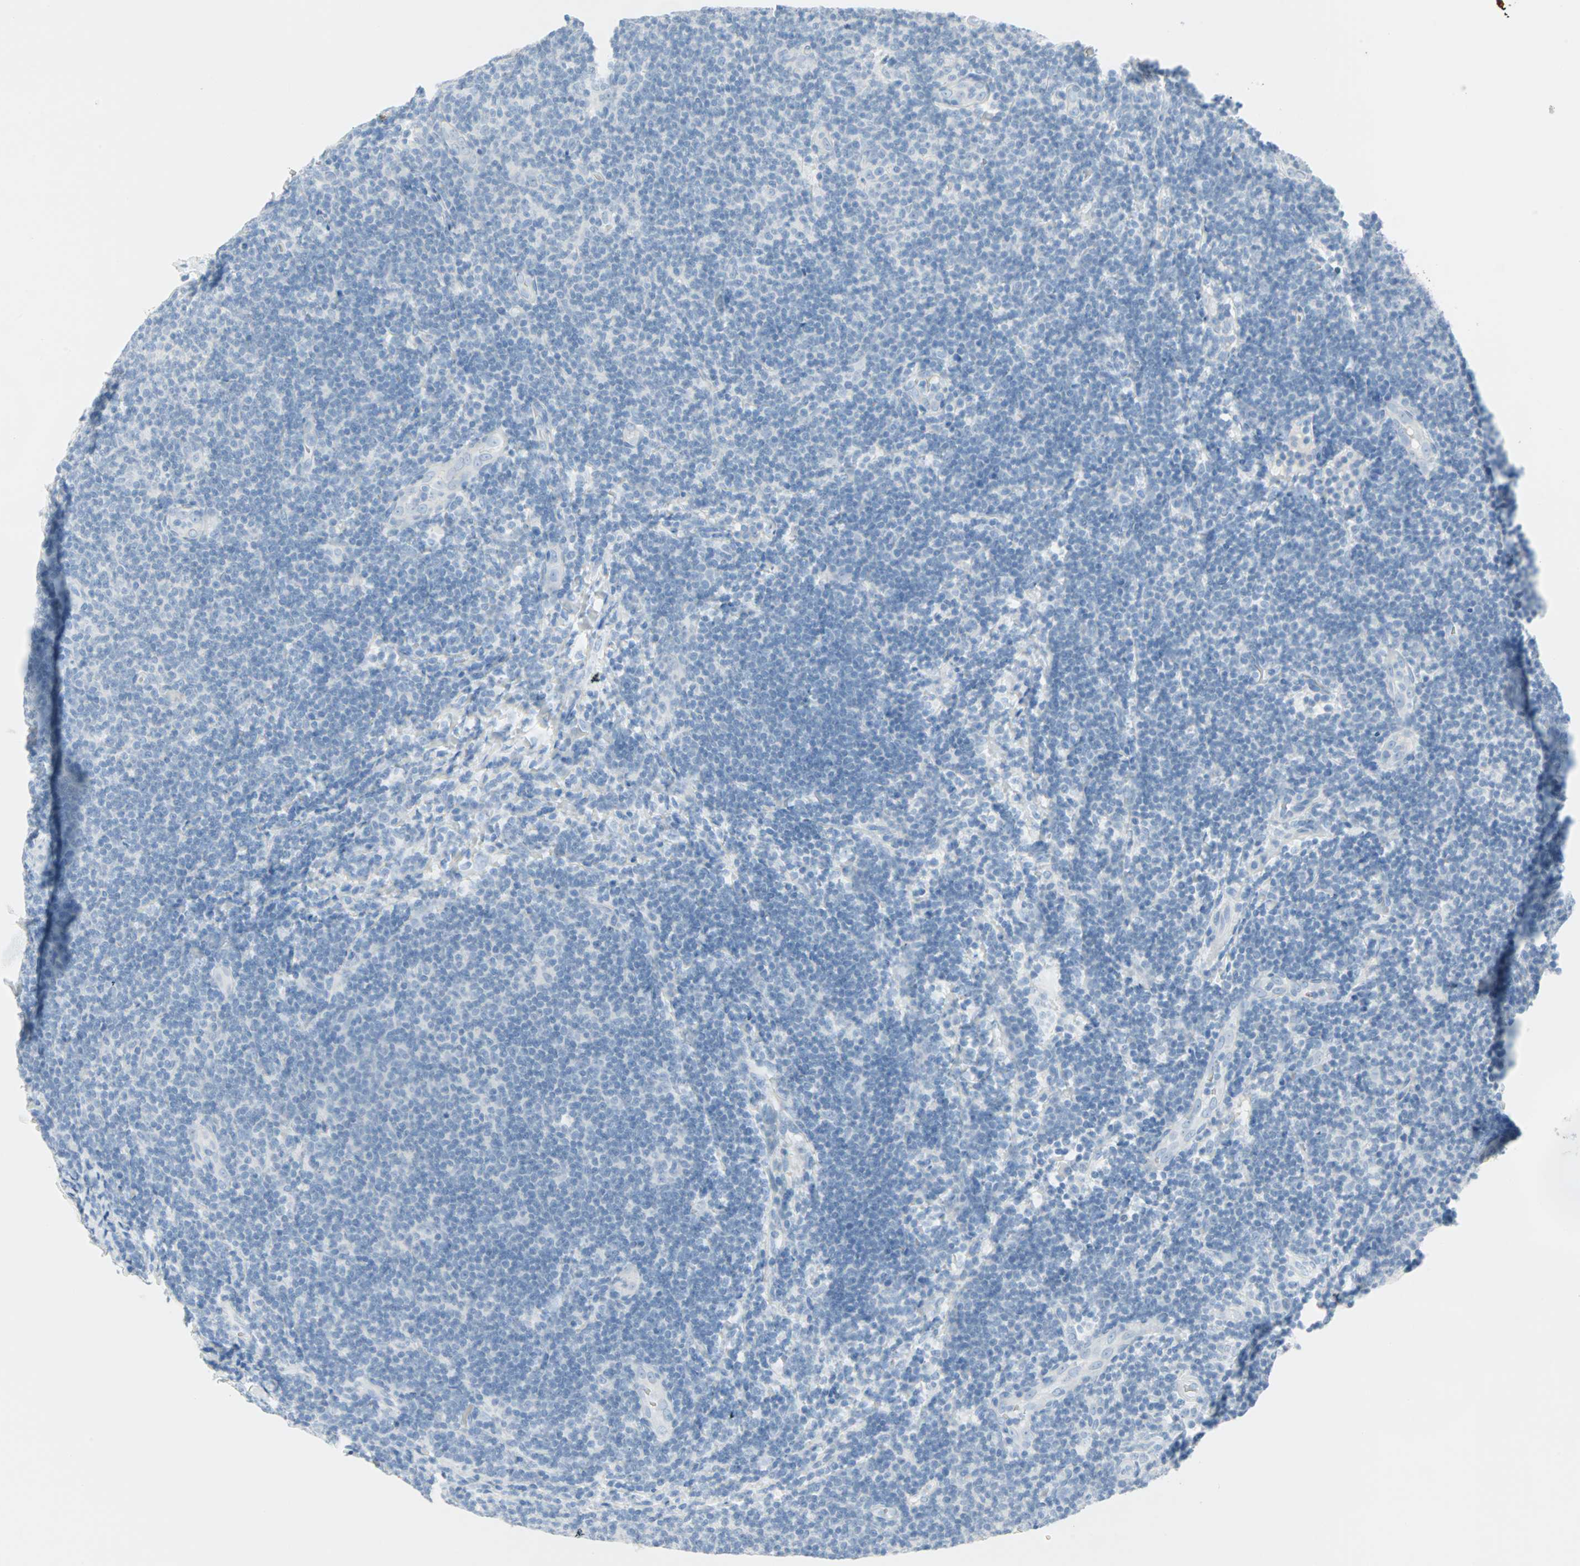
{"staining": {"intensity": "negative", "quantity": "none", "location": "none"}, "tissue": "lymphoma", "cell_type": "Tumor cells", "image_type": "cancer", "snomed": [{"axis": "morphology", "description": "Malignant lymphoma, non-Hodgkin's type, Low grade"}, {"axis": "topography", "description": "Lymph node"}], "caption": "Immunohistochemical staining of human low-grade malignant lymphoma, non-Hodgkin's type exhibits no significant staining in tumor cells. The staining is performed using DAB (3,3'-diaminobenzidine) brown chromogen with nuclei counter-stained in using hematoxylin.", "gene": "STX1A", "patient": {"sex": "male", "age": 83}}